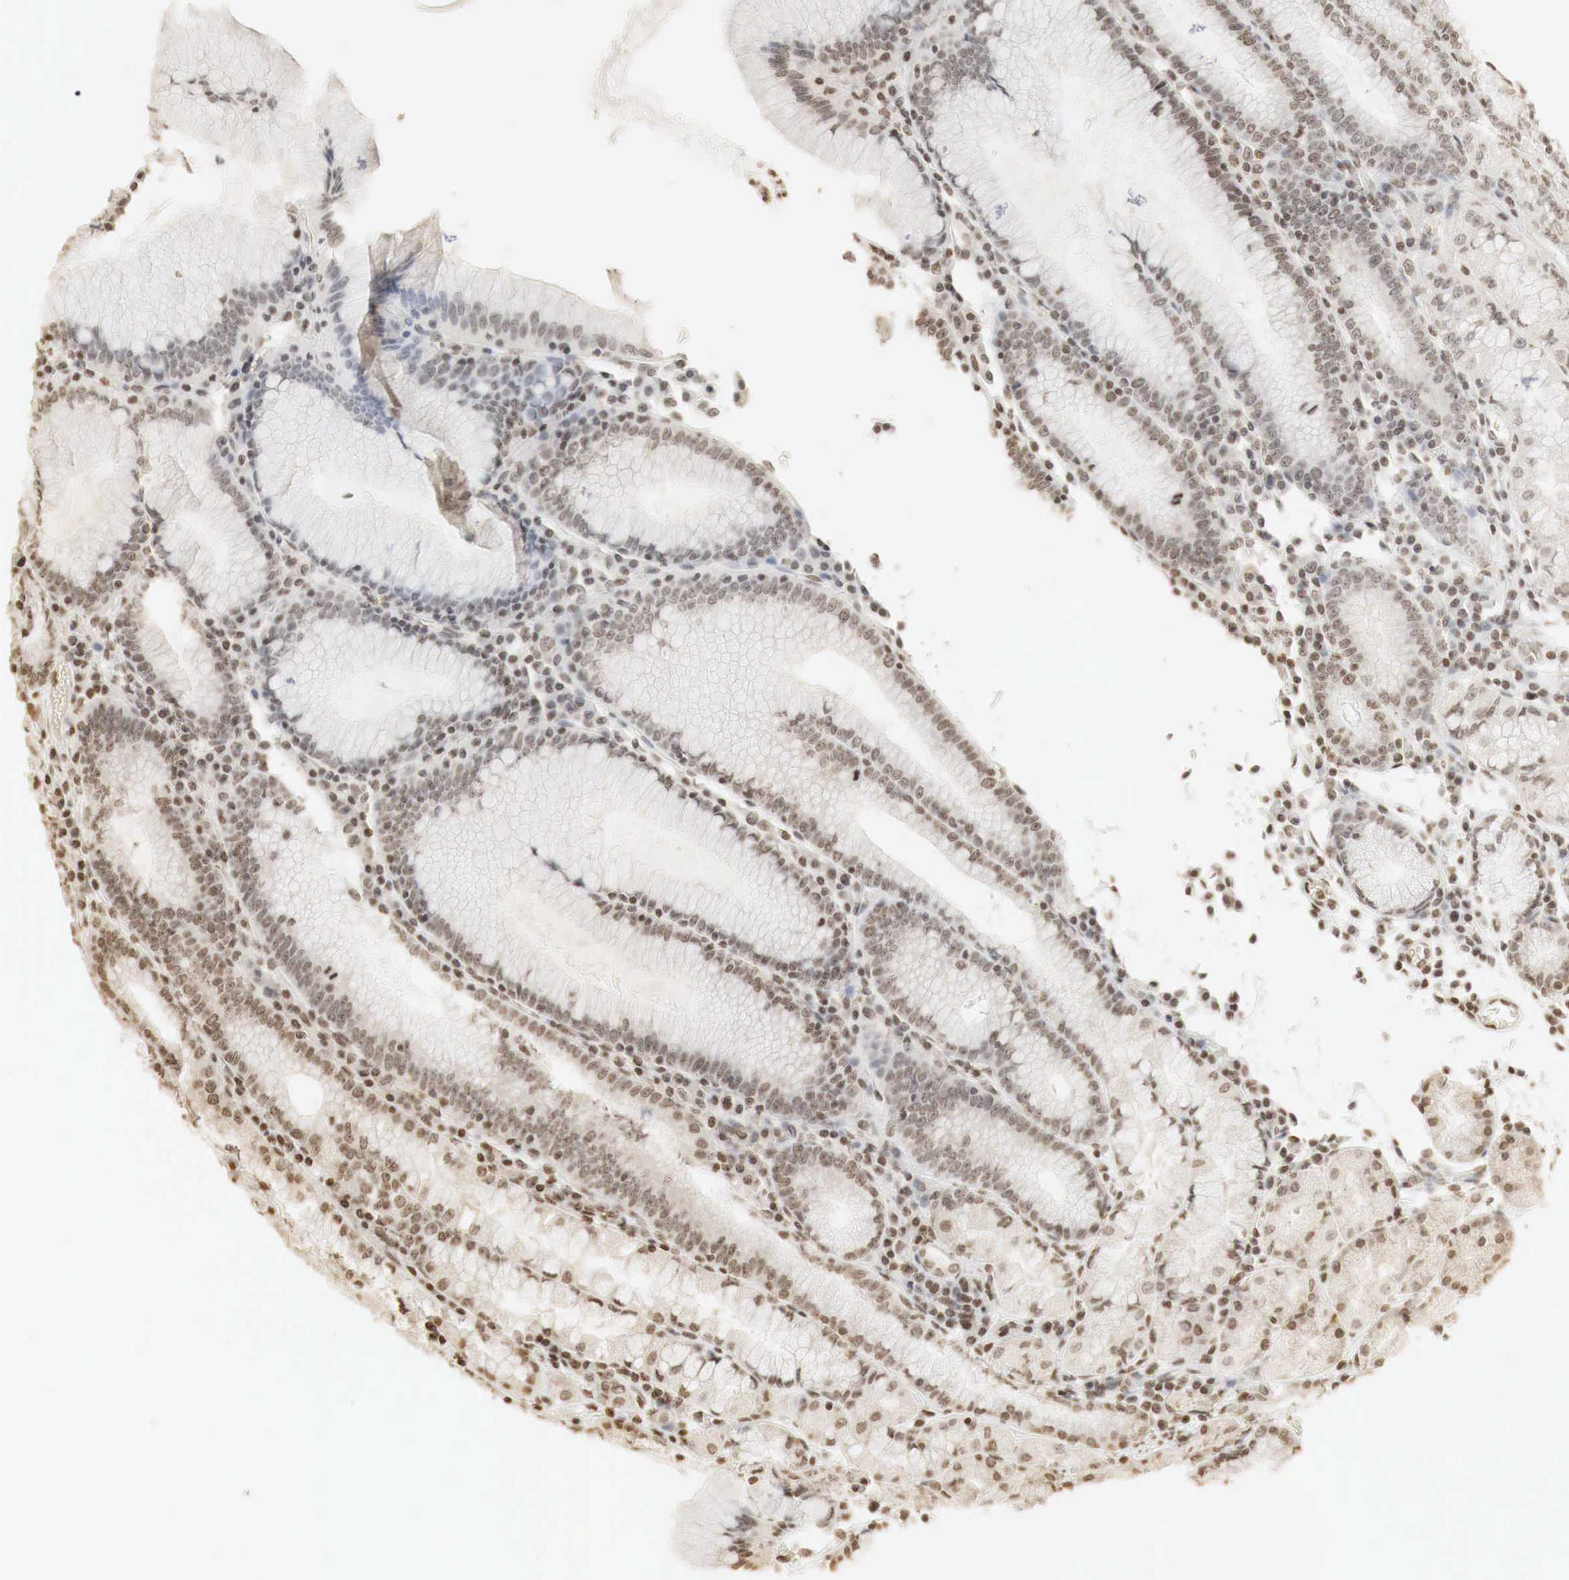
{"staining": {"intensity": "moderate", "quantity": "25%-75%", "location": "nuclear"}, "tissue": "stomach", "cell_type": "Glandular cells", "image_type": "normal", "snomed": [{"axis": "morphology", "description": "Normal tissue, NOS"}, {"axis": "topography", "description": "Stomach, lower"}], "caption": "Brown immunohistochemical staining in benign human stomach exhibits moderate nuclear expression in approximately 25%-75% of glandular cells.", "gene": "ERBB4", "patient": {"sex": "female", "age": 43}}